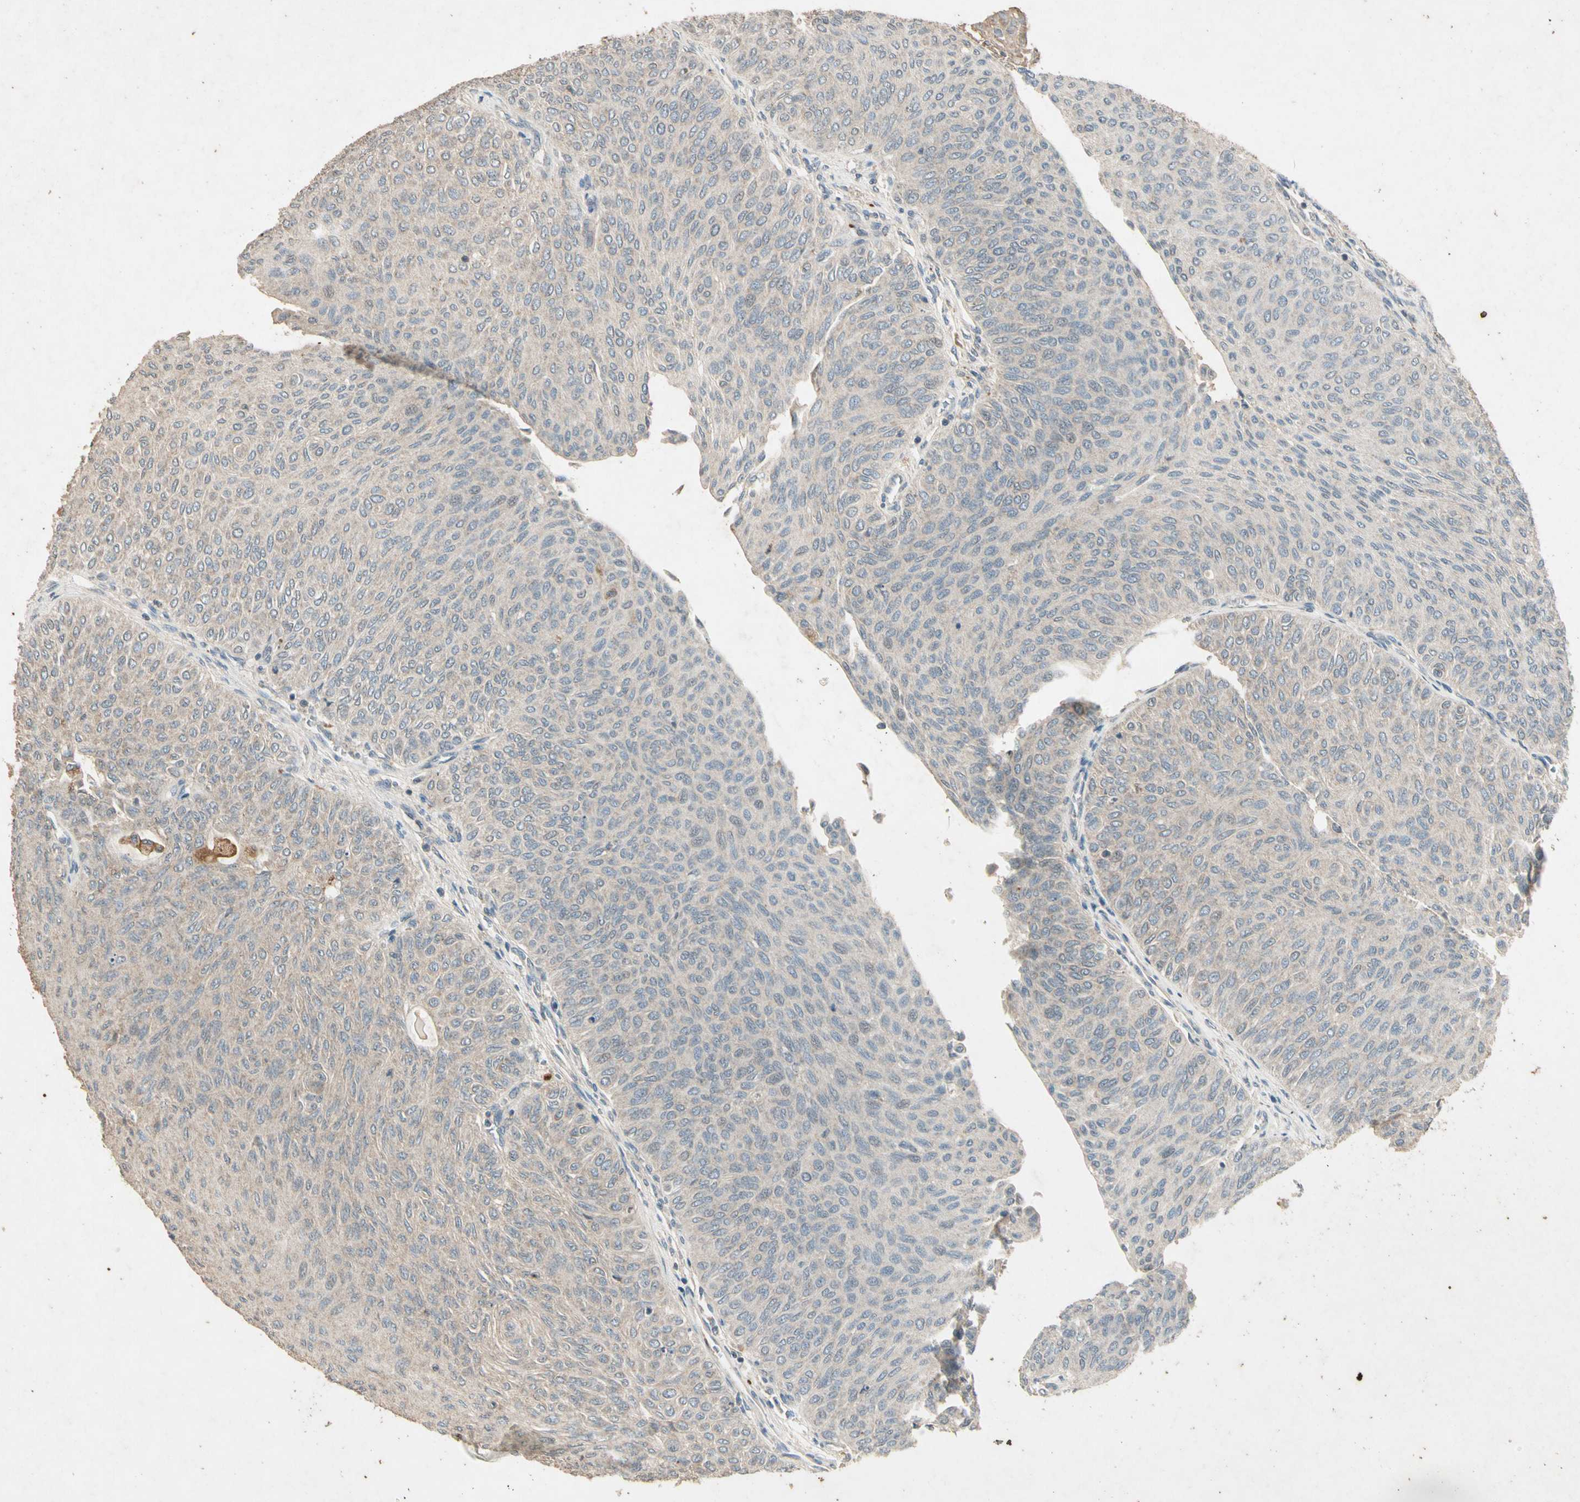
{"staining": {"intensity": "weak", "quantity": "<25%", "location": "cytoplasmic/membranous"}, "tissue": "urothelial cancer", "cell_type": "Tumor cells", "image_type": "cancer", "snomed": [{"axis": "morphology", "description": "Urothelial carcinoma, Low grade"}, {"axis": "topography", "description": "Urinary bladder"}], "caption": "Immunohistochemical staining of human urothelial cancer exhibits no significant staining in tumor cells.", "gene": "GPLD1", "patient": {"sex": "male", "age": 78}}